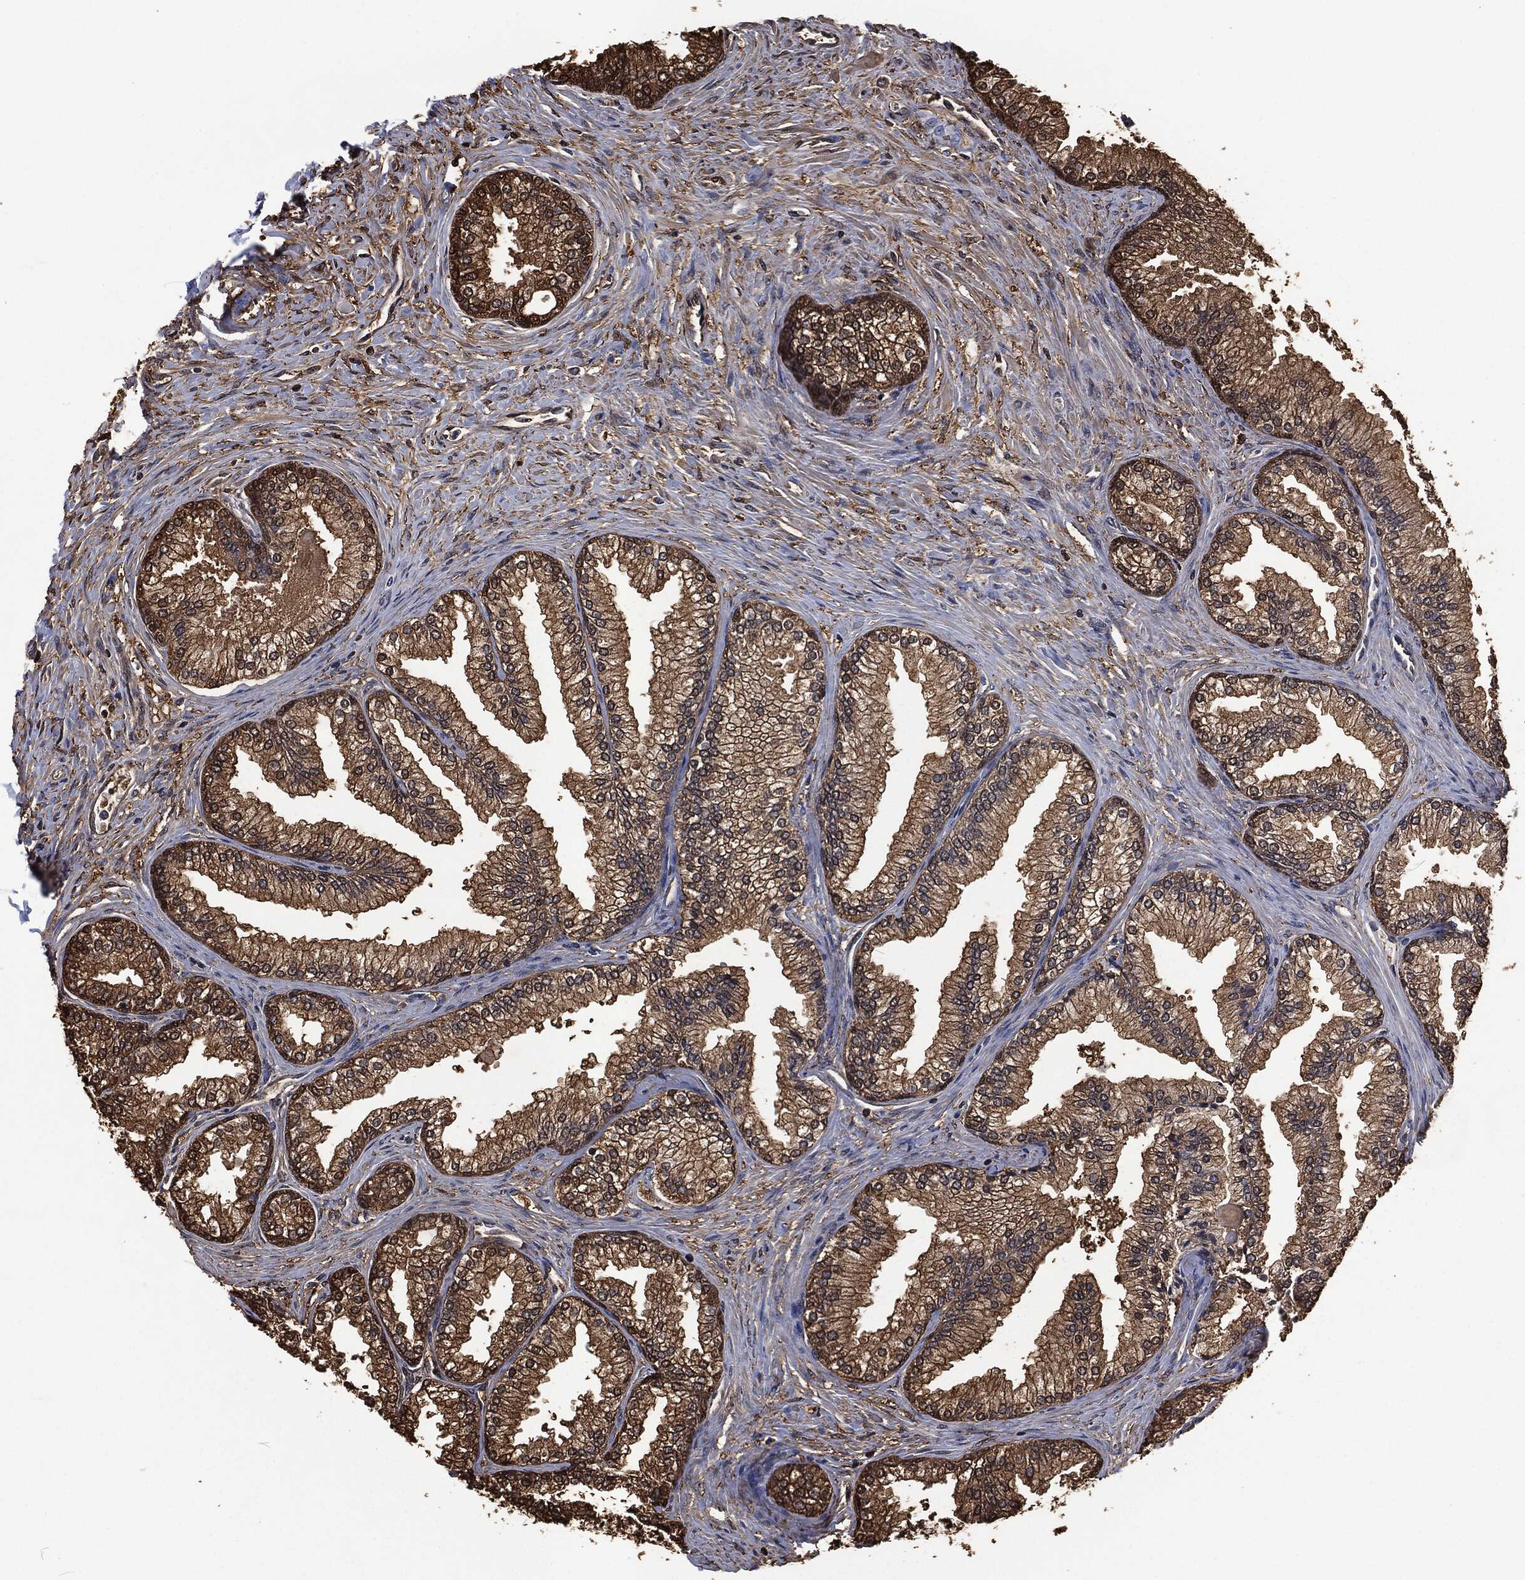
{"staining": {"intensity": "moderate", "quantity": ">75%", "location": "cytoplasmic/membranous"}, "tissue": "prostate", "cell_type": "Glandular cells", "image_type": "normal", "snomed": [{"axis": "morphology", "description": "Normal tissue, NOS"}, {"axis": "topography", "description": "Prostate"}], "caption": "DAB immunohistochemical staining of benign human prostate reveals moderate cytoplasmic/membranous protein staining in approximately >75% of glandular cells.", "gene": "PRDX4", "patient": {"sex": "male", "age": 72}}